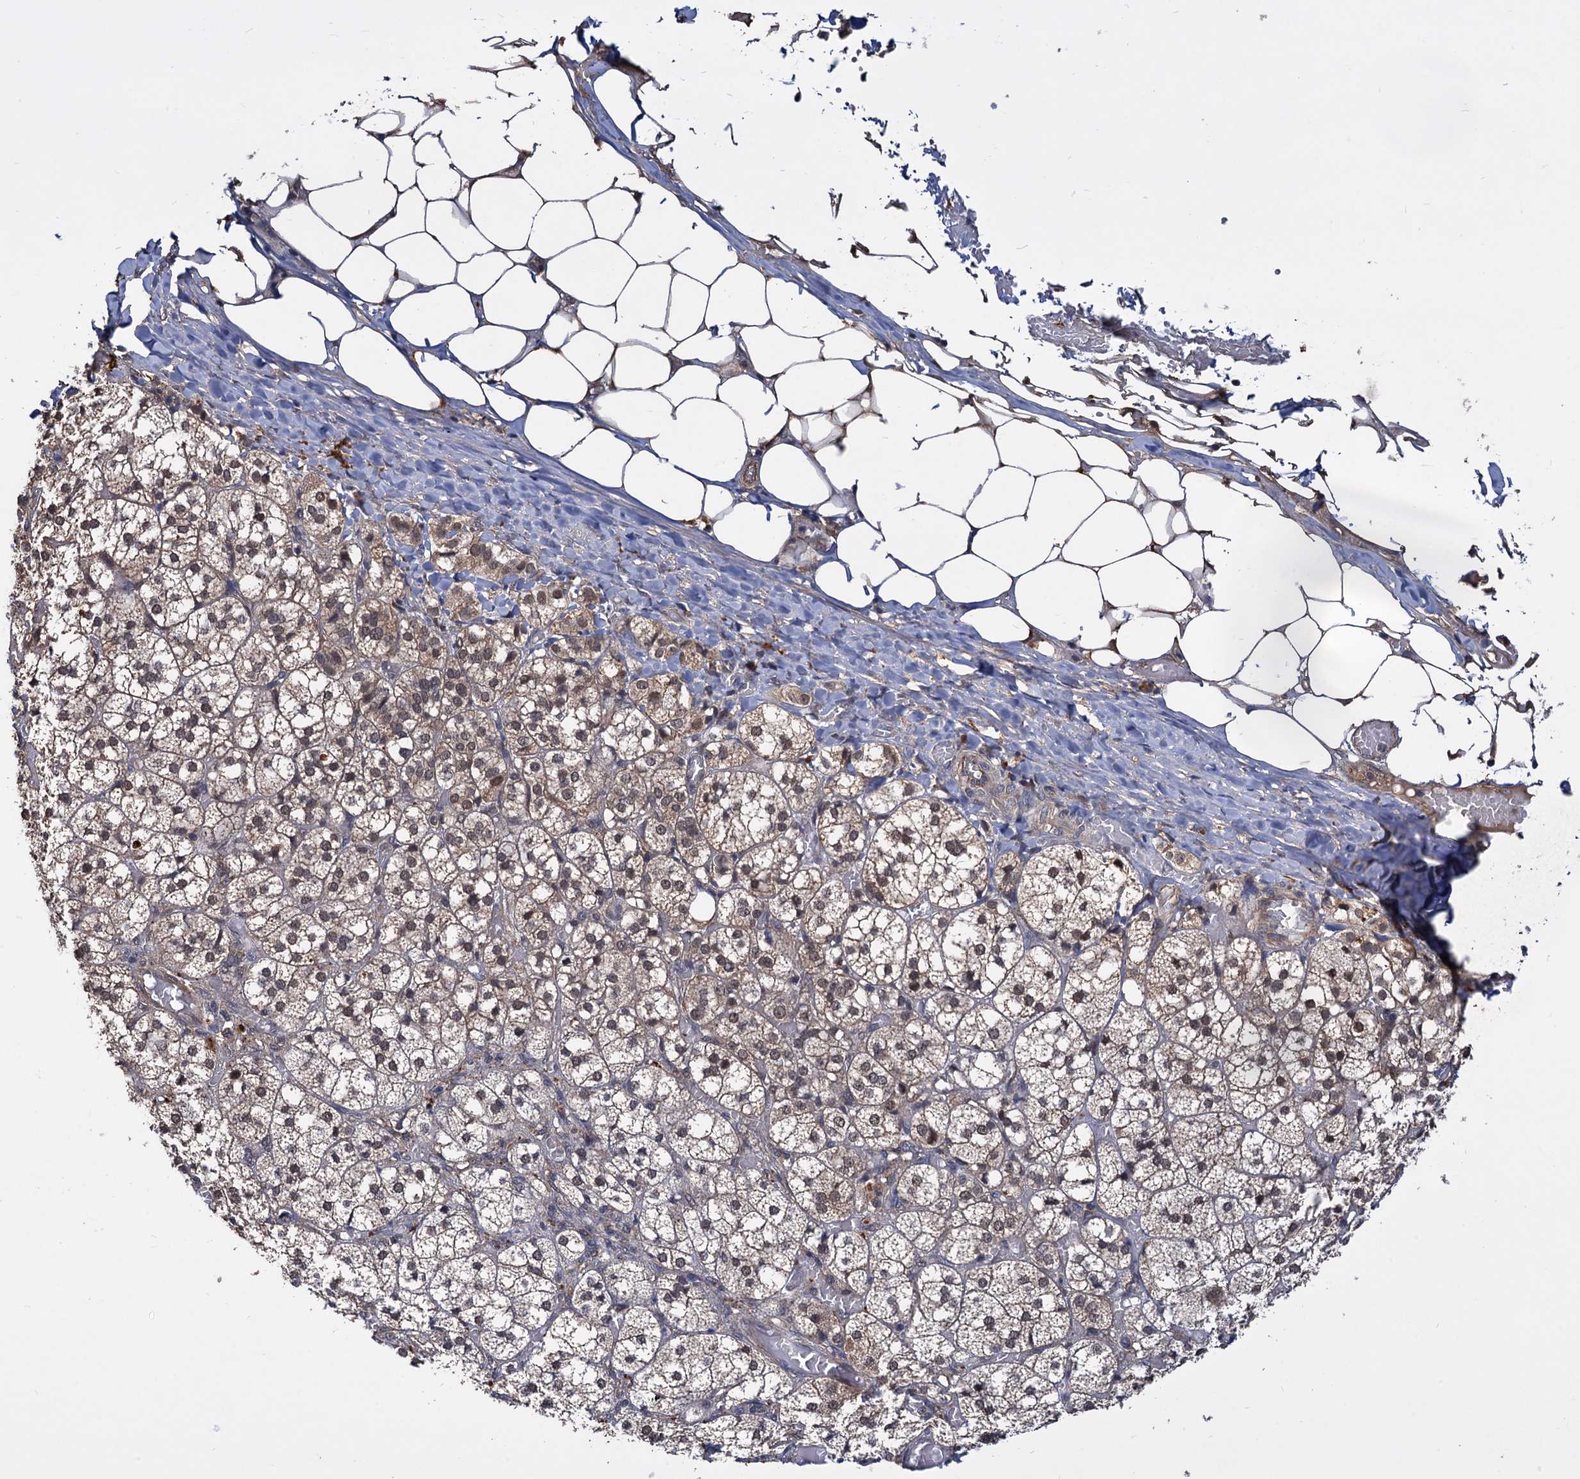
{"staining": {"intensity": "moderate", "quantity": ">75%", "location": "cytoplasmic/membranous,nuclear"}, "tissue": "adrenal gland", "cell_type": "Glandular cells", "image_type": "normal", "snomed": [{"axis": "morphology", "description": "Normal tissue, NOS"}, {"axis": "topography", "description": "Adrenal gland"}], "caption": "Human adrenal gland stained with a brown dye reveals moderate cytoplasmic/membranous,nuclear positive staining in about >75% of glandular cells.", "gene": "PSMD4", "patient": {"sex": "female", "age": 61}}